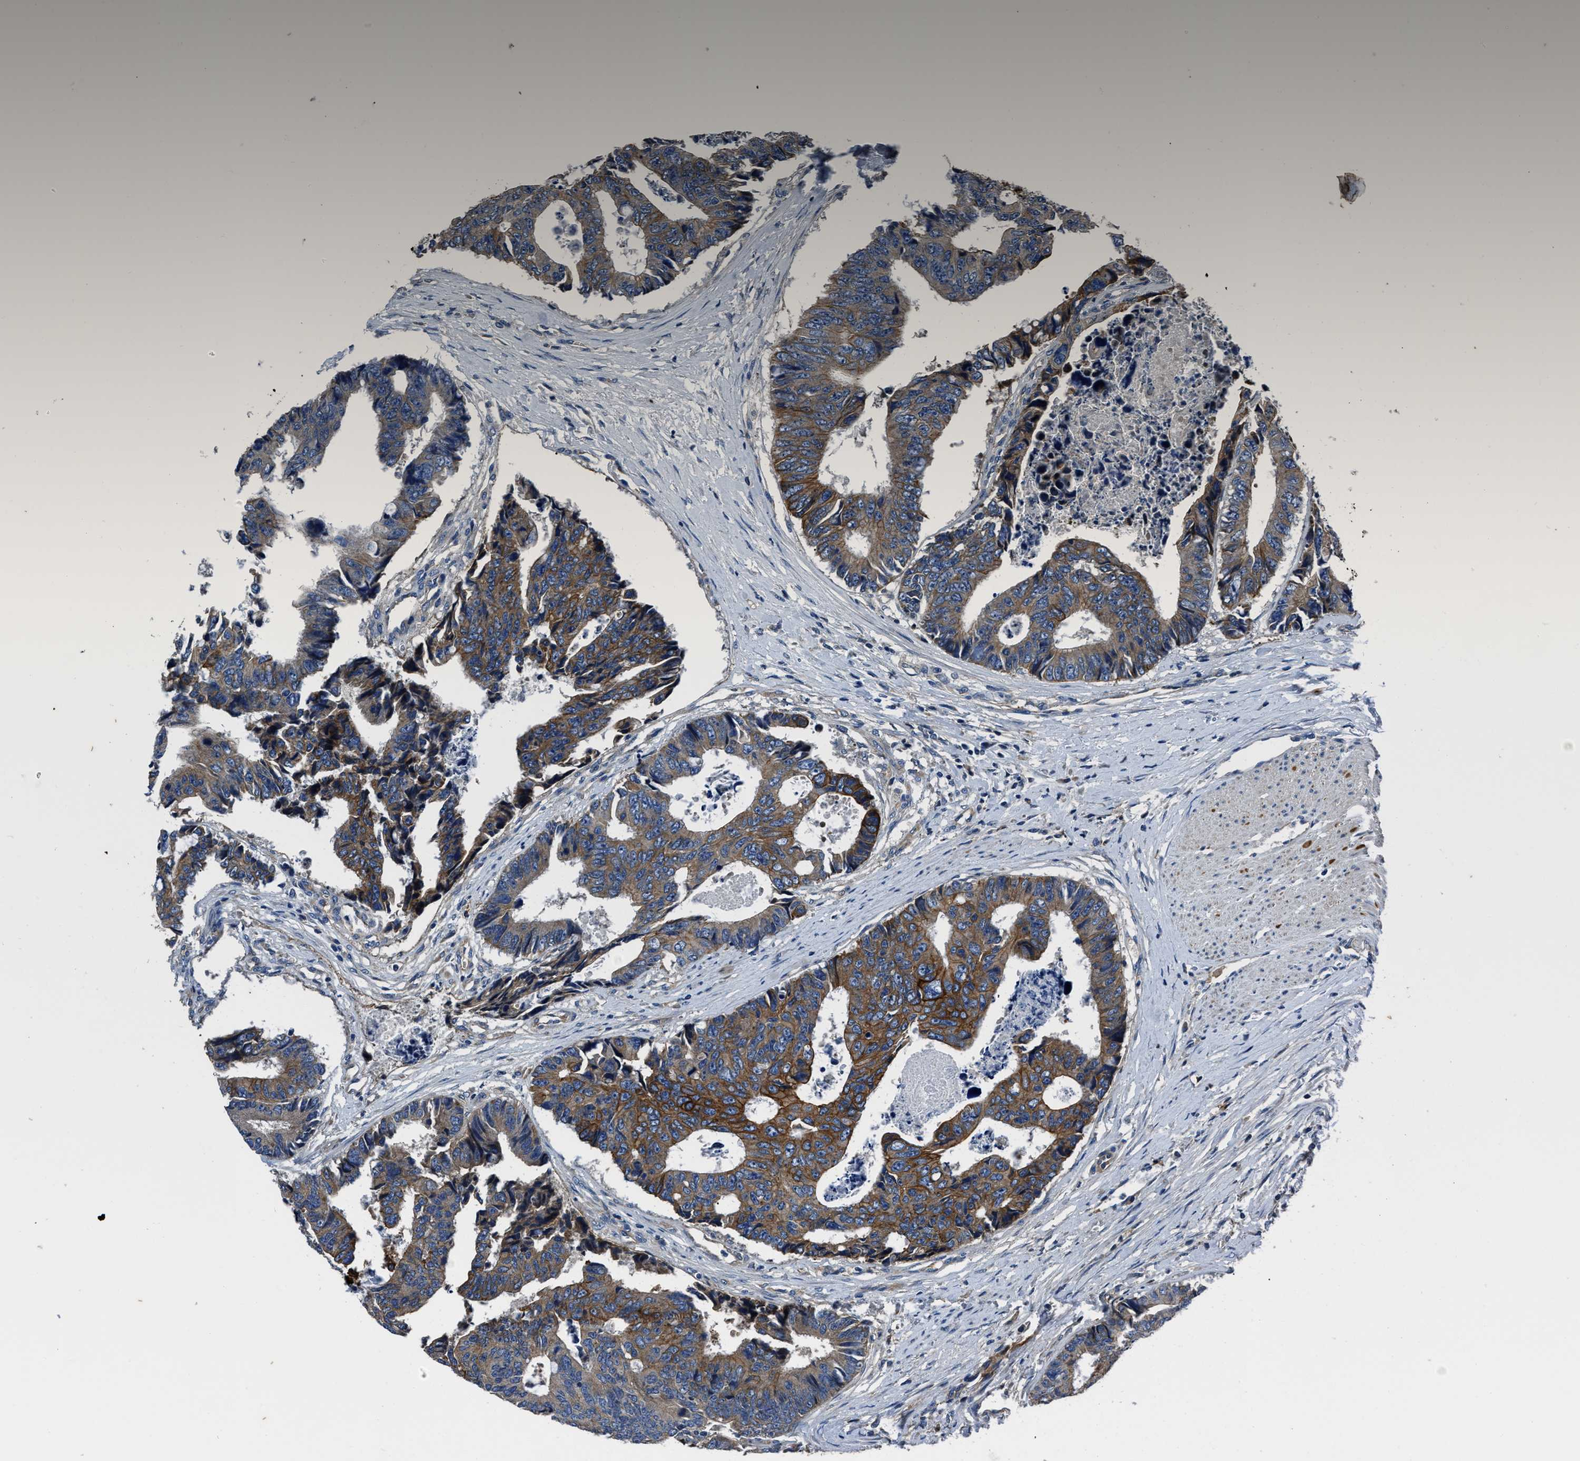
{"staining": {"intensity": "moderate", "quantity": "25%-75%", "location": "cytoplasmic/membranous"}, "tissue": "colorectal cancer", "cell_type": "Tumor cells", "image_type": "cancer", "snomed": [{"axis": "morphology", "description": "Adenocarcinoma, NOS"}, {"axis": "topography", "description": "Rectum"}], "caption": "There is medium levels of moderate cytoplasmic/membranous positivity in tumor cells of colorectal adenocarcinoma, as demonstrated by immunohistochemical staining (brown color).", "gene": "ERC1", "patient": {"sex": "male", "age": 84}}